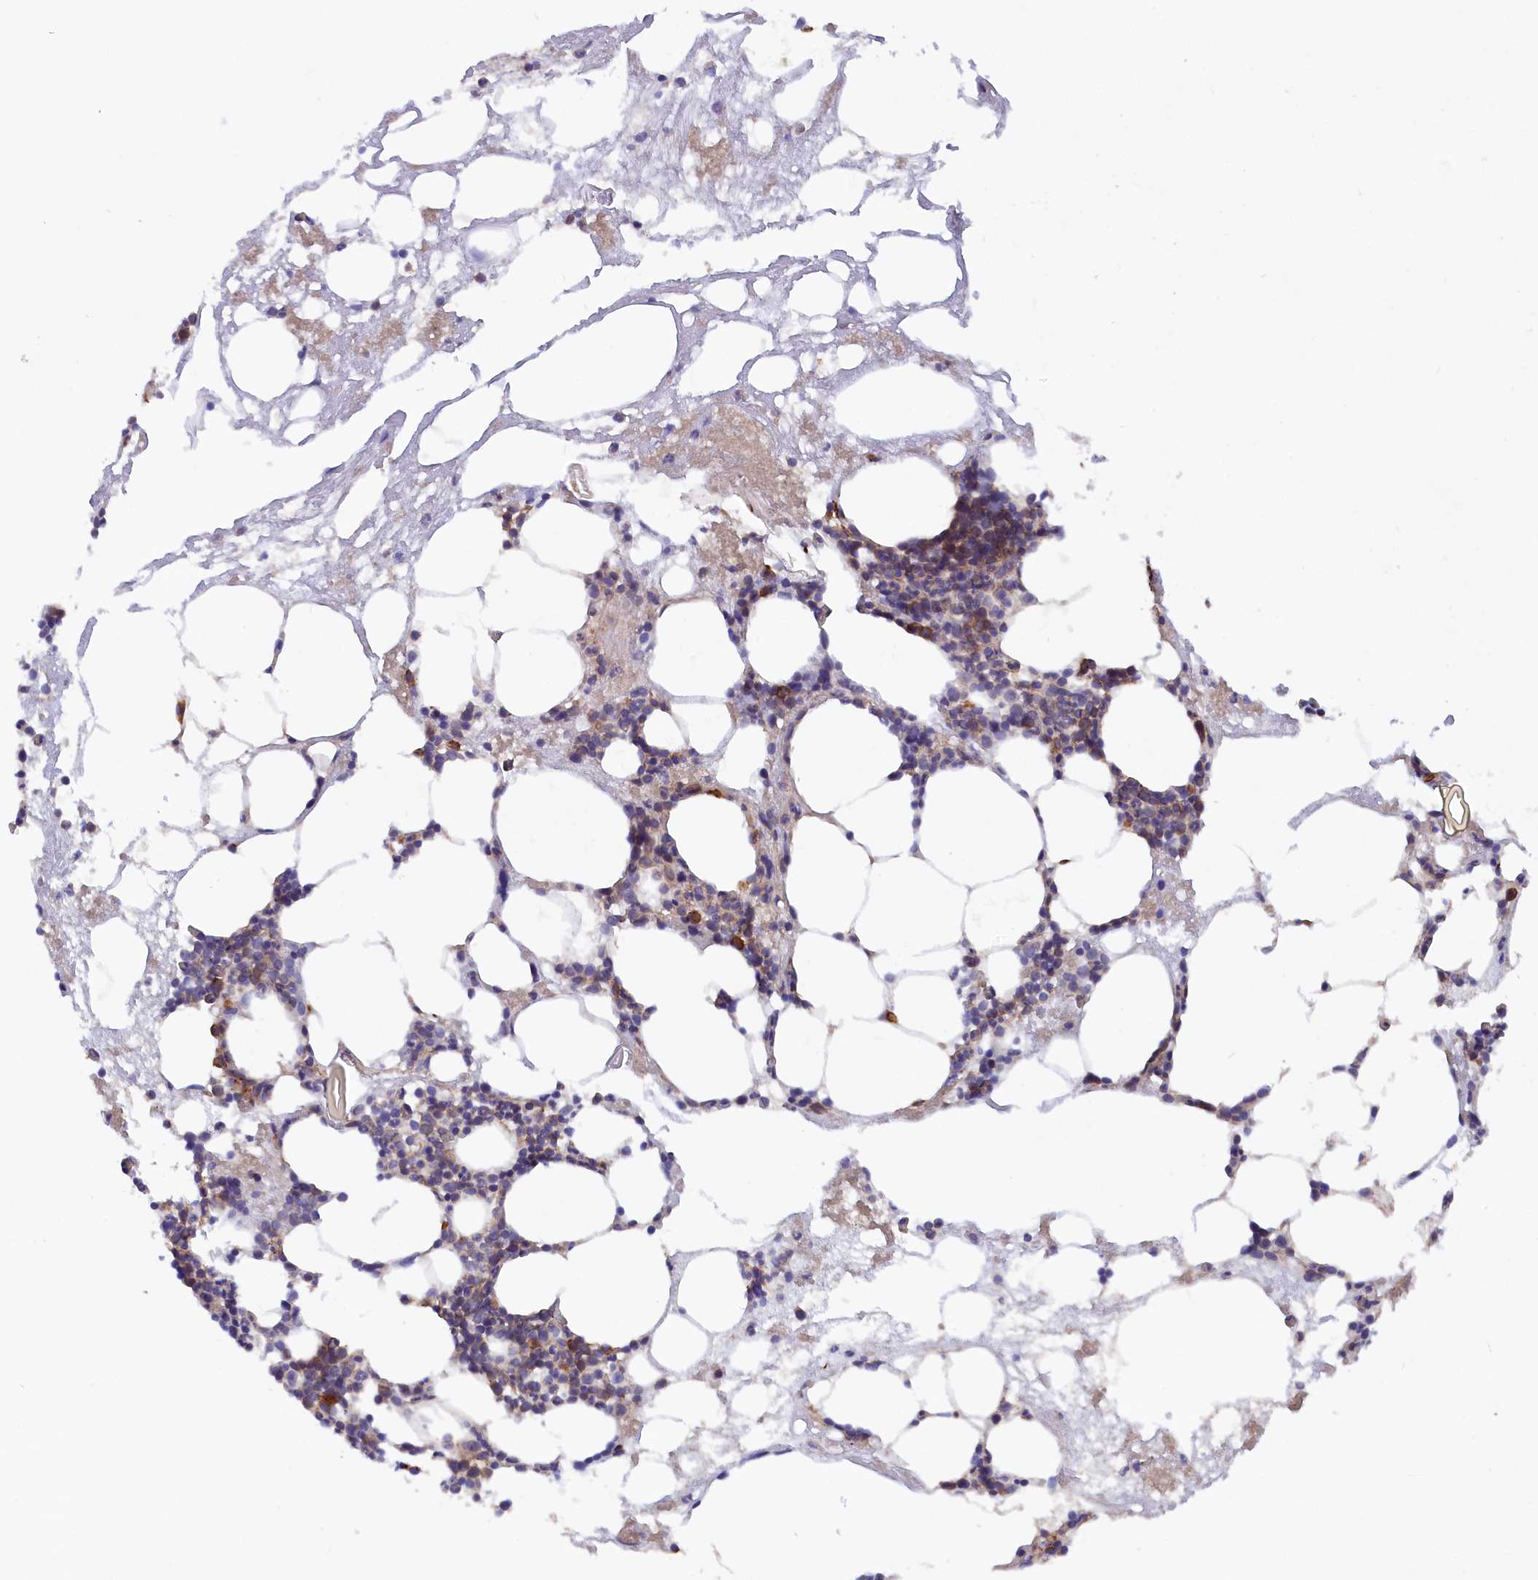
{"staining": {"intensity": "moderate", "quantity": "<25%", "location": "cytoplasmic/membranous"}, "tissue": "bone marrow", "cell_type": "Hematopoietic cells", "image_type": "normal", "snomed": [{"axis": "morphology", "description": "Normal tissue, NOS"}, {"axis": "topography", "description": "Bone marrow"}], "caption": "High-magnification brightfield microscopy of normal bone marrow stained with DAB (3,3'-diaminobenzidine) (brown) and counterstained with hematoxylin (blue). hematopoietic cells exhibit moderate cytoplasmic/membranous positivity is appreciated in approximately<25% of cells. (DAB IHC with brightfield microscopy, high magnification).", "gene": "JPT2", "patient": {"sex": "male", "age": 80}}